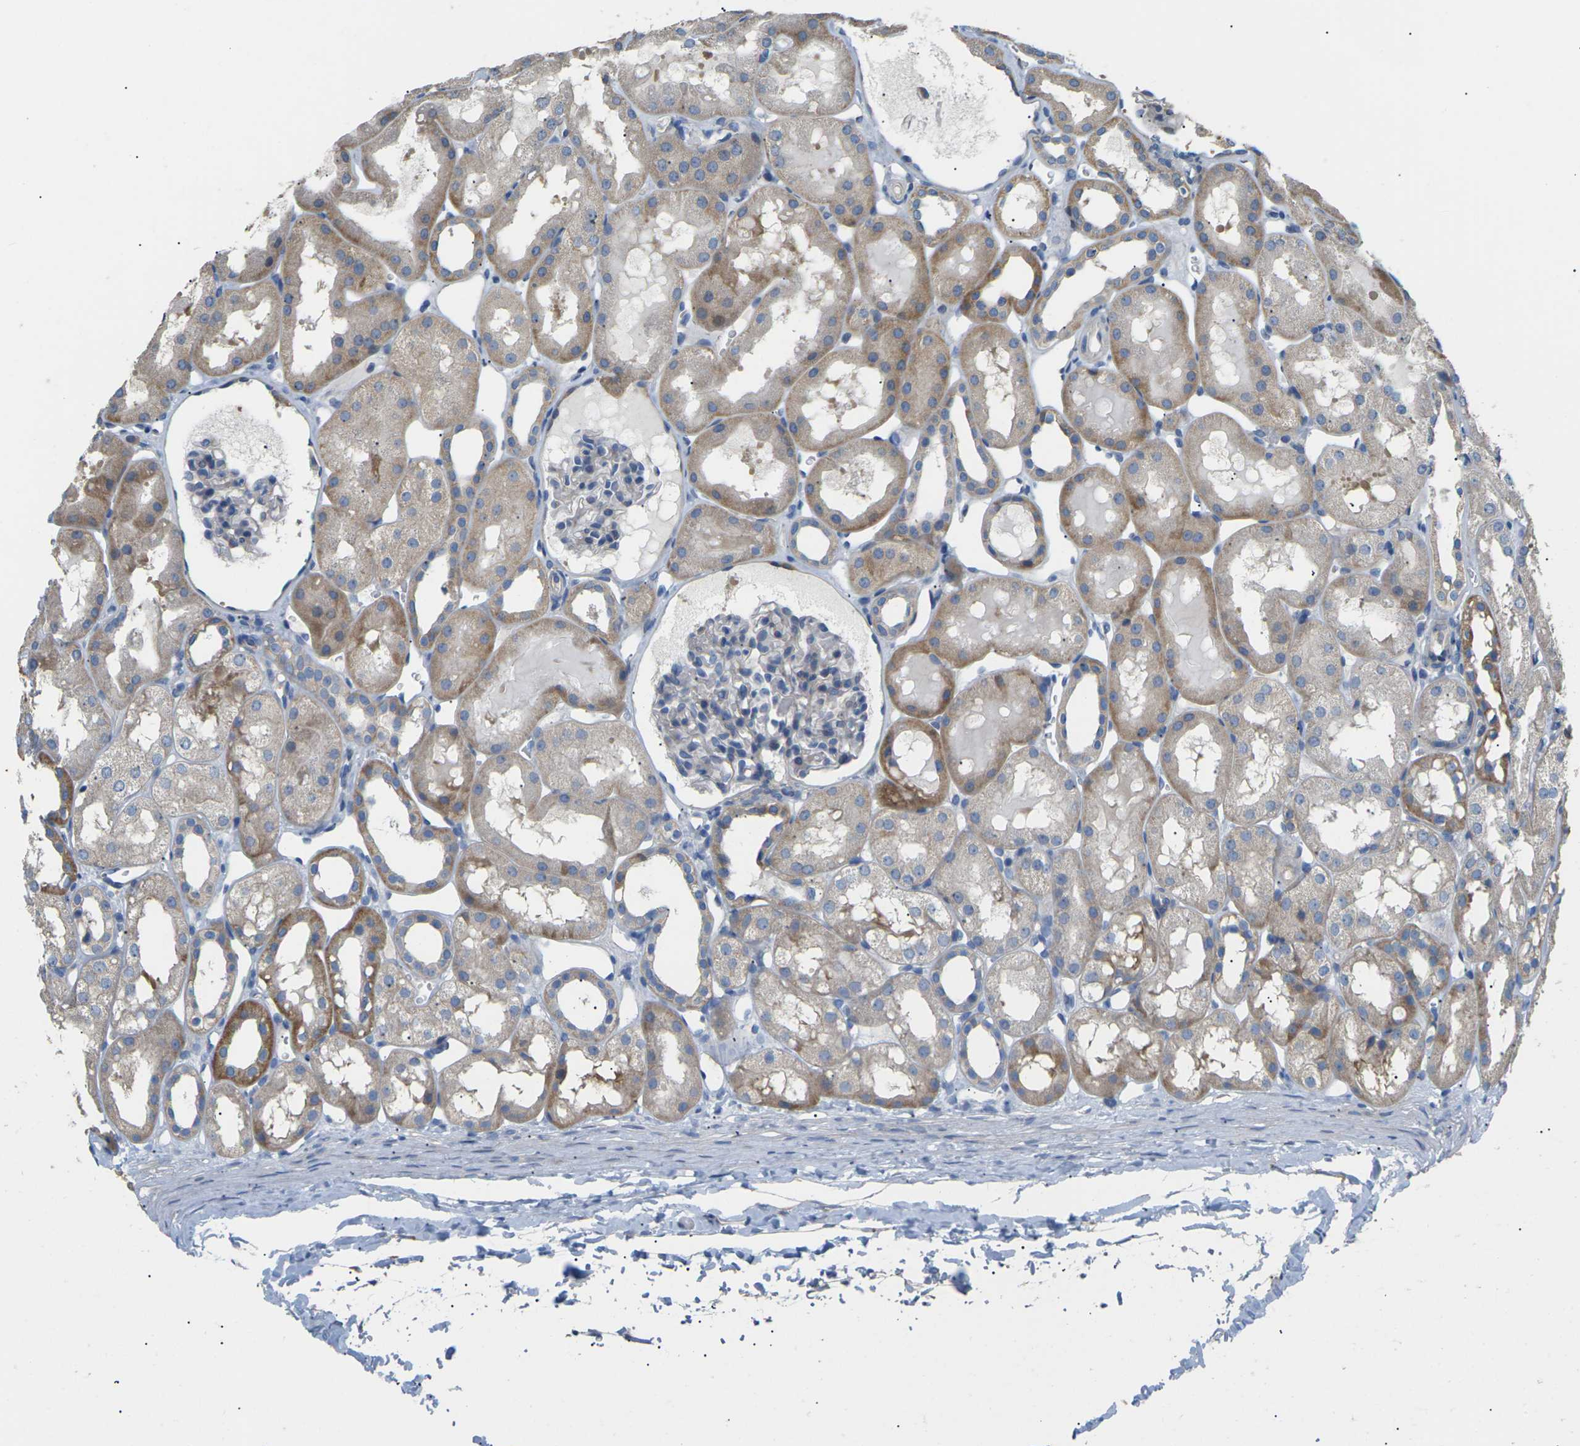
{"staining": {"intensity": "weak", "quantity": "<25%", "location": "cytoplasmic/membranous"}, "tissue": "kidney", "cell_type": "Cells in glomeruli", "image_type": "normal", "snomed": [{"axis": "morphology", "description": "Normal tissue, NOS"}, {"axis": "topography", "description": "Kidney"}, {"axis": "topography", "description": "Urinary bladder"}], "caption": "IHC of benign human kidney exhibits no staining in cells in glomeruli.", "gene": "KLHDC8B", "patient": {"sex": "male", "age": 16}}